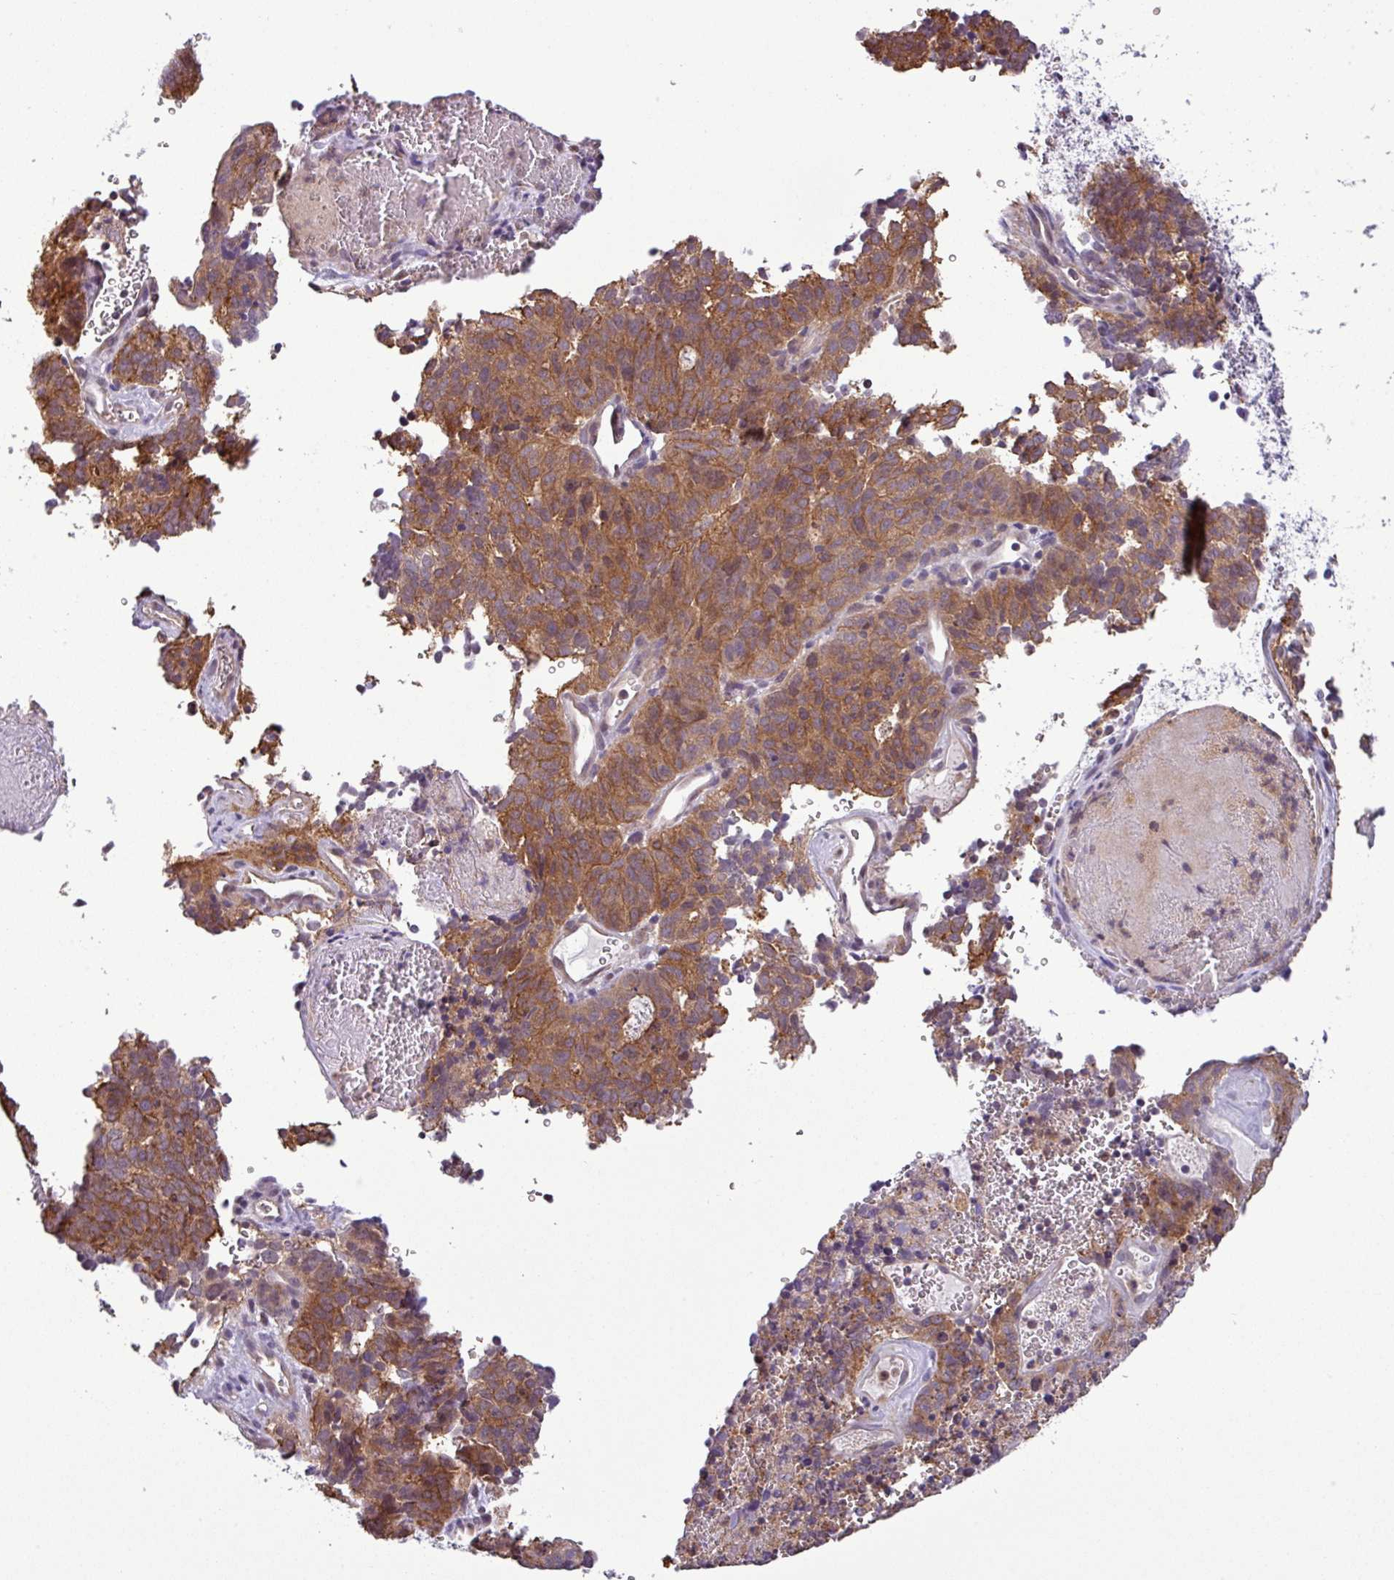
{"staining": {"intensity": "moderate", "quantity": ">75%", "location": "cytoplasmic/membranous"}, "tissue": "cervical cancer", "cell_type": "Tumor cells", "image_type": "cancer", "snomed": [{"axis": "morphology", "description": "Adenocarcinoma, NOS"}, {"axis": "topography", "description": "Cervix"}], "caption": "Immunohistochemical staining of human cervical cancer (adenocarcinoma) reveals medium levels of moderate cytoplasmic/membranous protein expression in approximately >75% of tumor cells. The staining was performed using DAB (3,3'-diaminobenzidine) to visualize the protein expression in brown, while the nuclei were stained in blue with hematoxylin (Magnification: 20x).", "gene": "NPFFR1", "patient": {"sex": "female", "age": 38}}